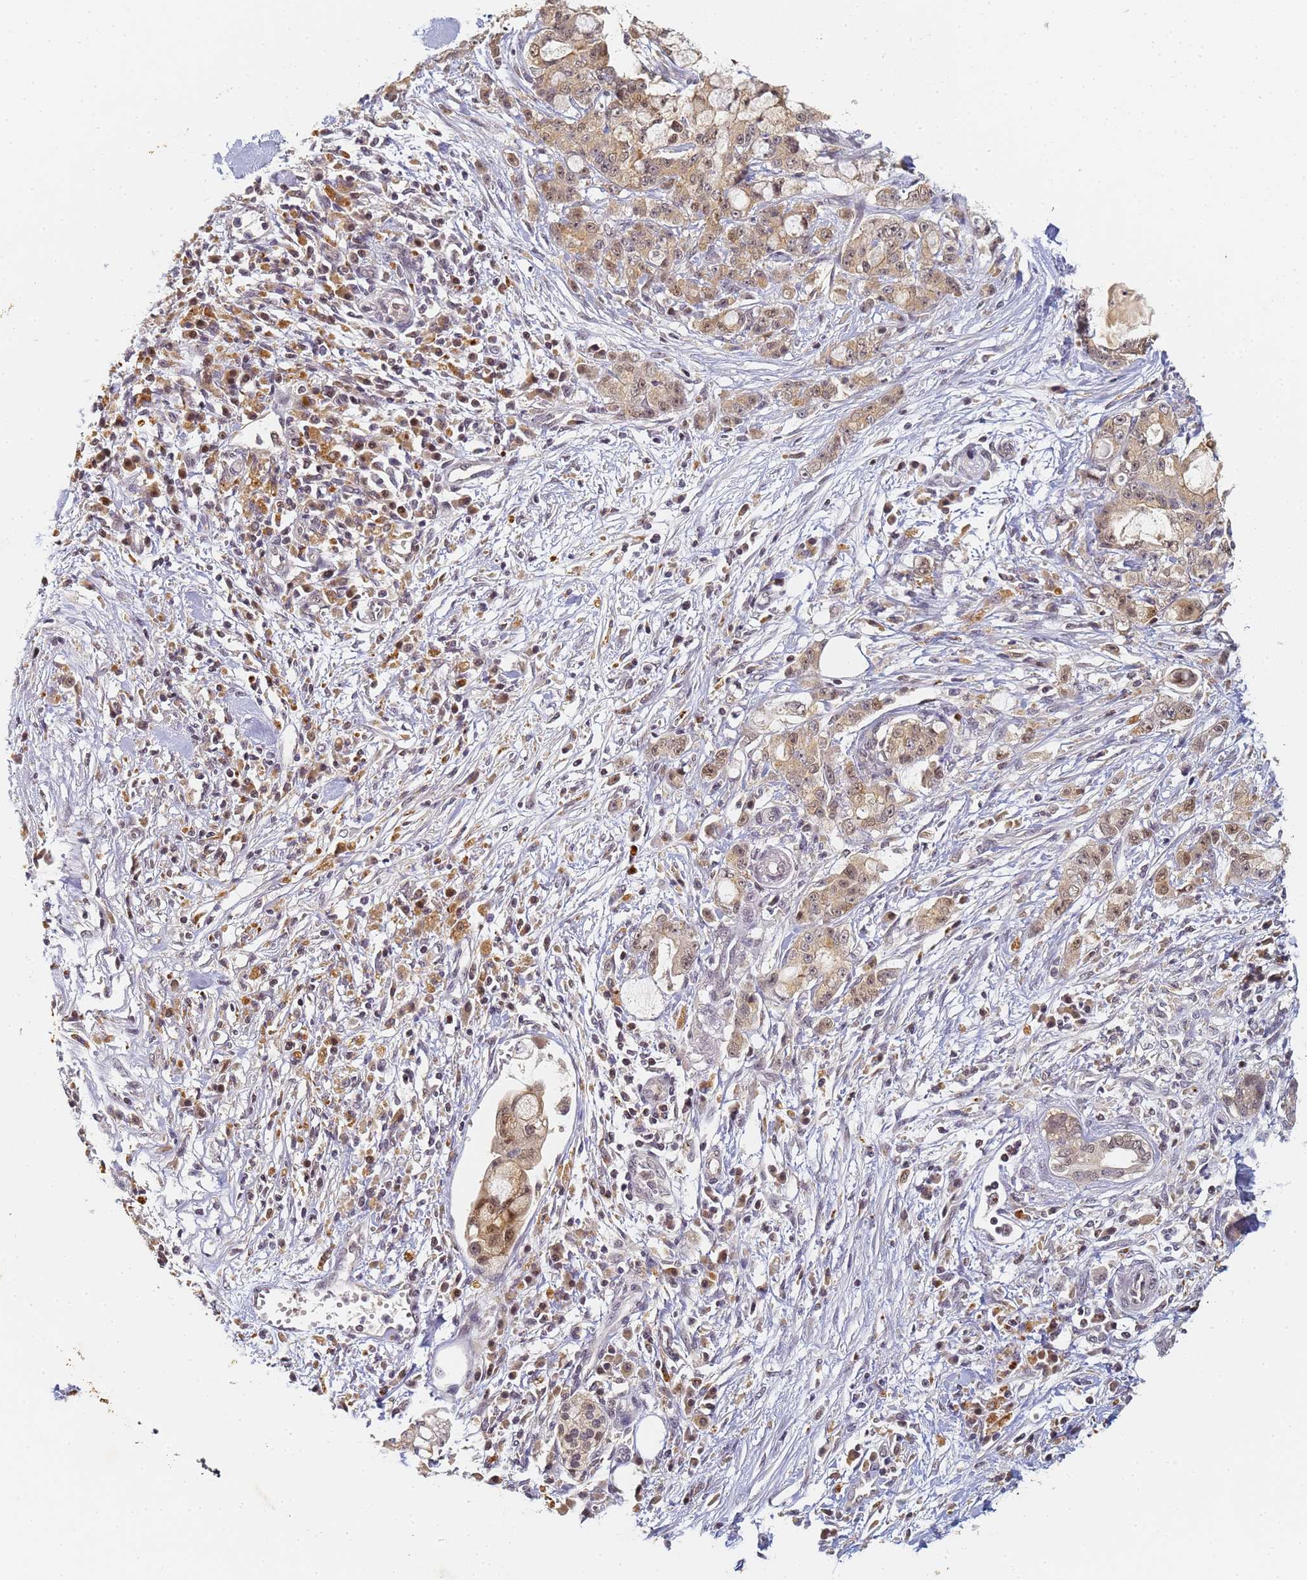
{"staining": {"intensity": "moderate", "quantity": ">75%", "location": "cytoplasmic/membranous,nuclear"}, "tissue": "pancreatic cancer", "cell_type": "Tumor cells", "image_type": "cancer", "snomed": [{"axis": "morphology", "description": "Adenocarcinoma, NOS"}, {"axis": "topography", "description": "Pancreas"}], "caption": "A micrograph of human pancreatic cancer stained for a protein reveals moderate cytoplasmic/membranous and nuclear brown staining in tumor cells. Using DAB (3,3'-diaminobenzidine) (brown) and hematoxylin (blue) stains, captured at high magnification using brightfield microscopy.", "gene": "HMCES", "patient": {"sex": "female", "age": 73}}